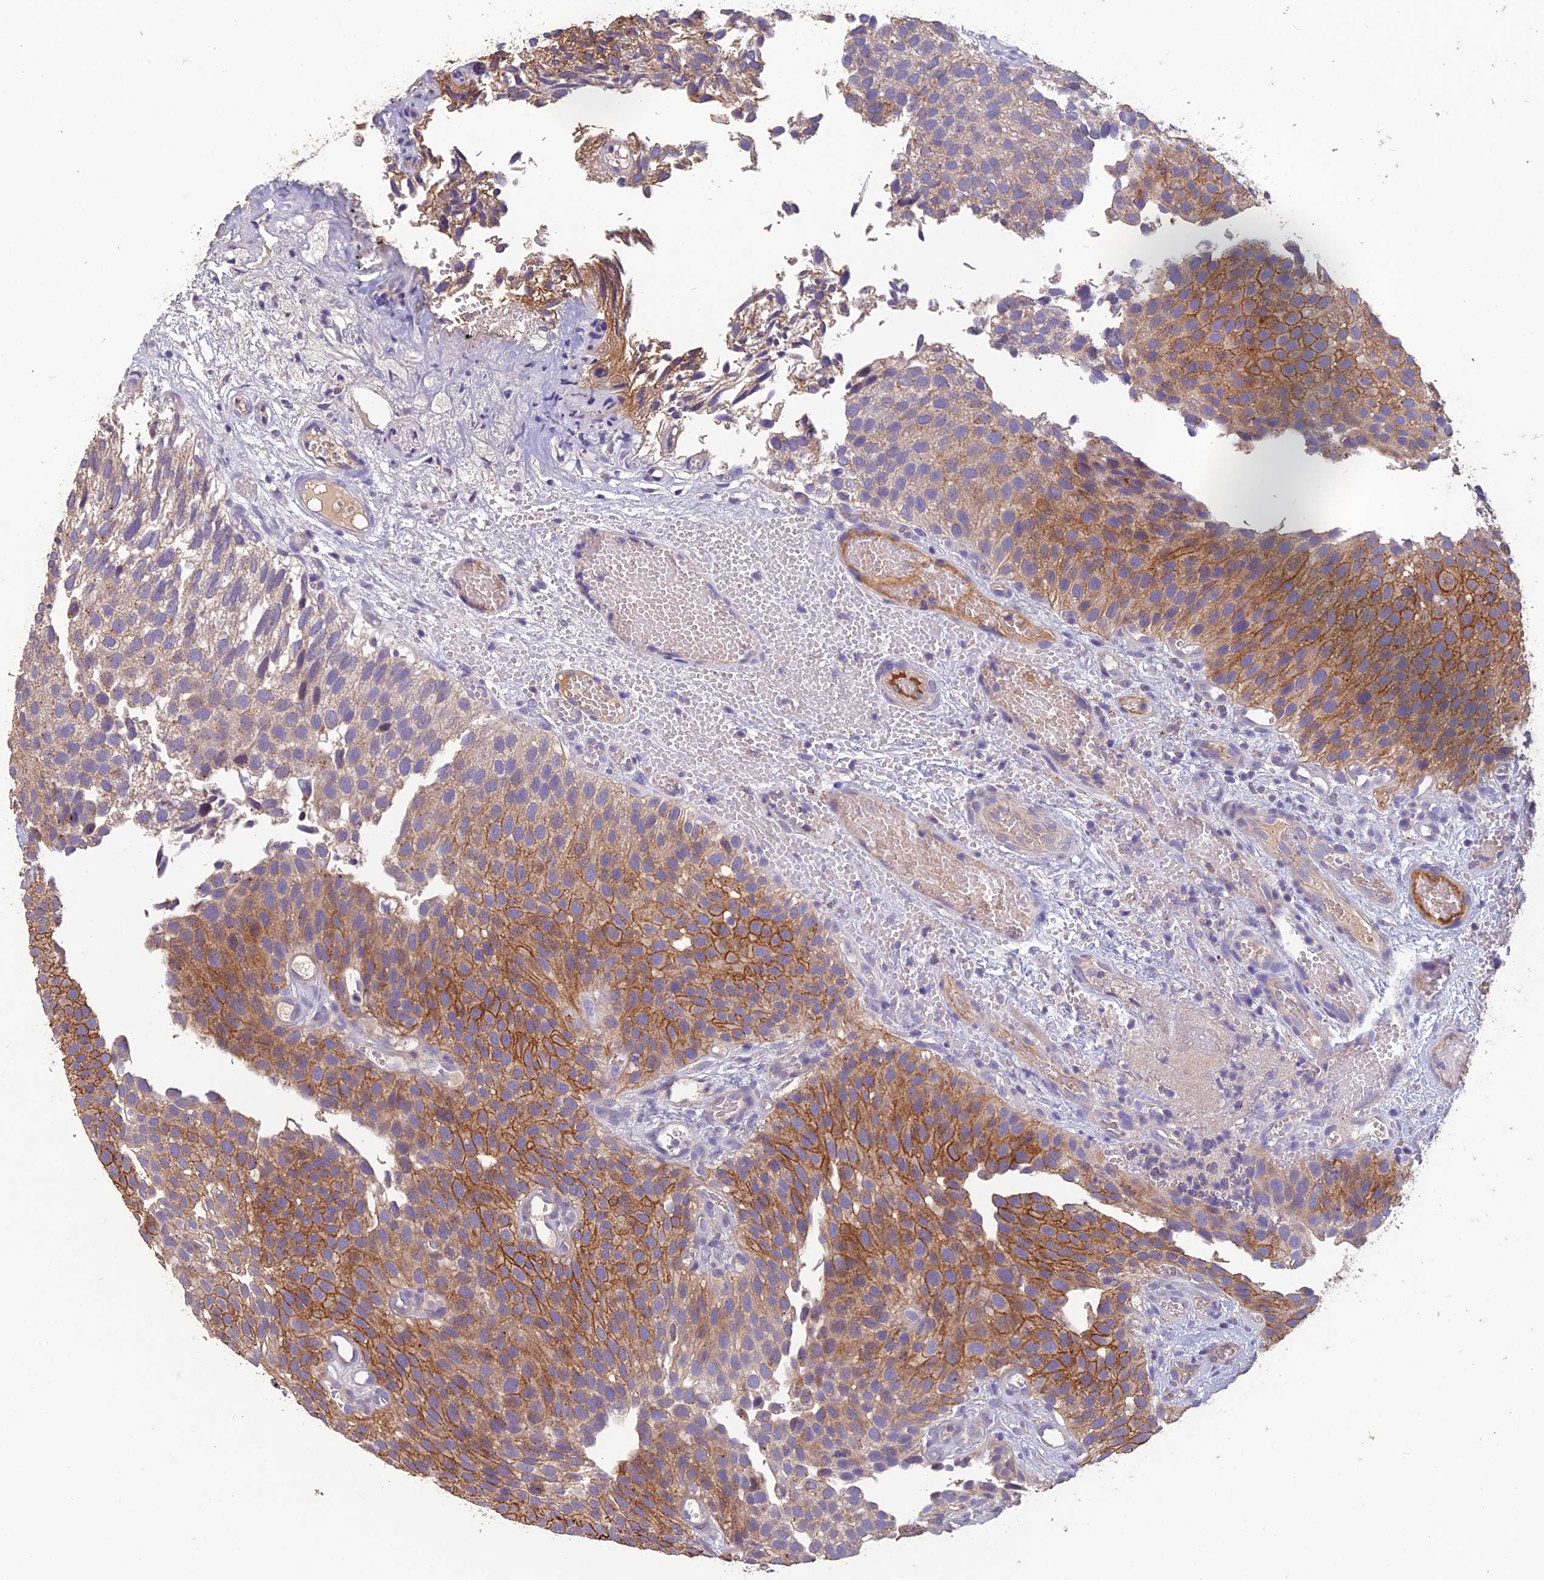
{"staining": {"intensity": "moderate", "quantity": "25%-75%", "location": "cytoplasmic/membranous"}, "tissue": "urothelial cancer", "cell_type": "Tumor cells", "image_type": "cancer", "snomed": [{"axis": "morphology", "description": "Urothelial carcinoma, Low grade"}, {"axis": "topography", "description": "Urinary bladder"}], "caption": "Immunohistochemical staining of human low-grade urothelial carcinoma reveals moderate cytoplasmic/membranous protein staining in about 25%-75% of tumor cells. (DAB IHC with brightfield microscopy, high magnification).", "gene": "CEACAM16", "patient": {"sex": "male", "age": 89}}